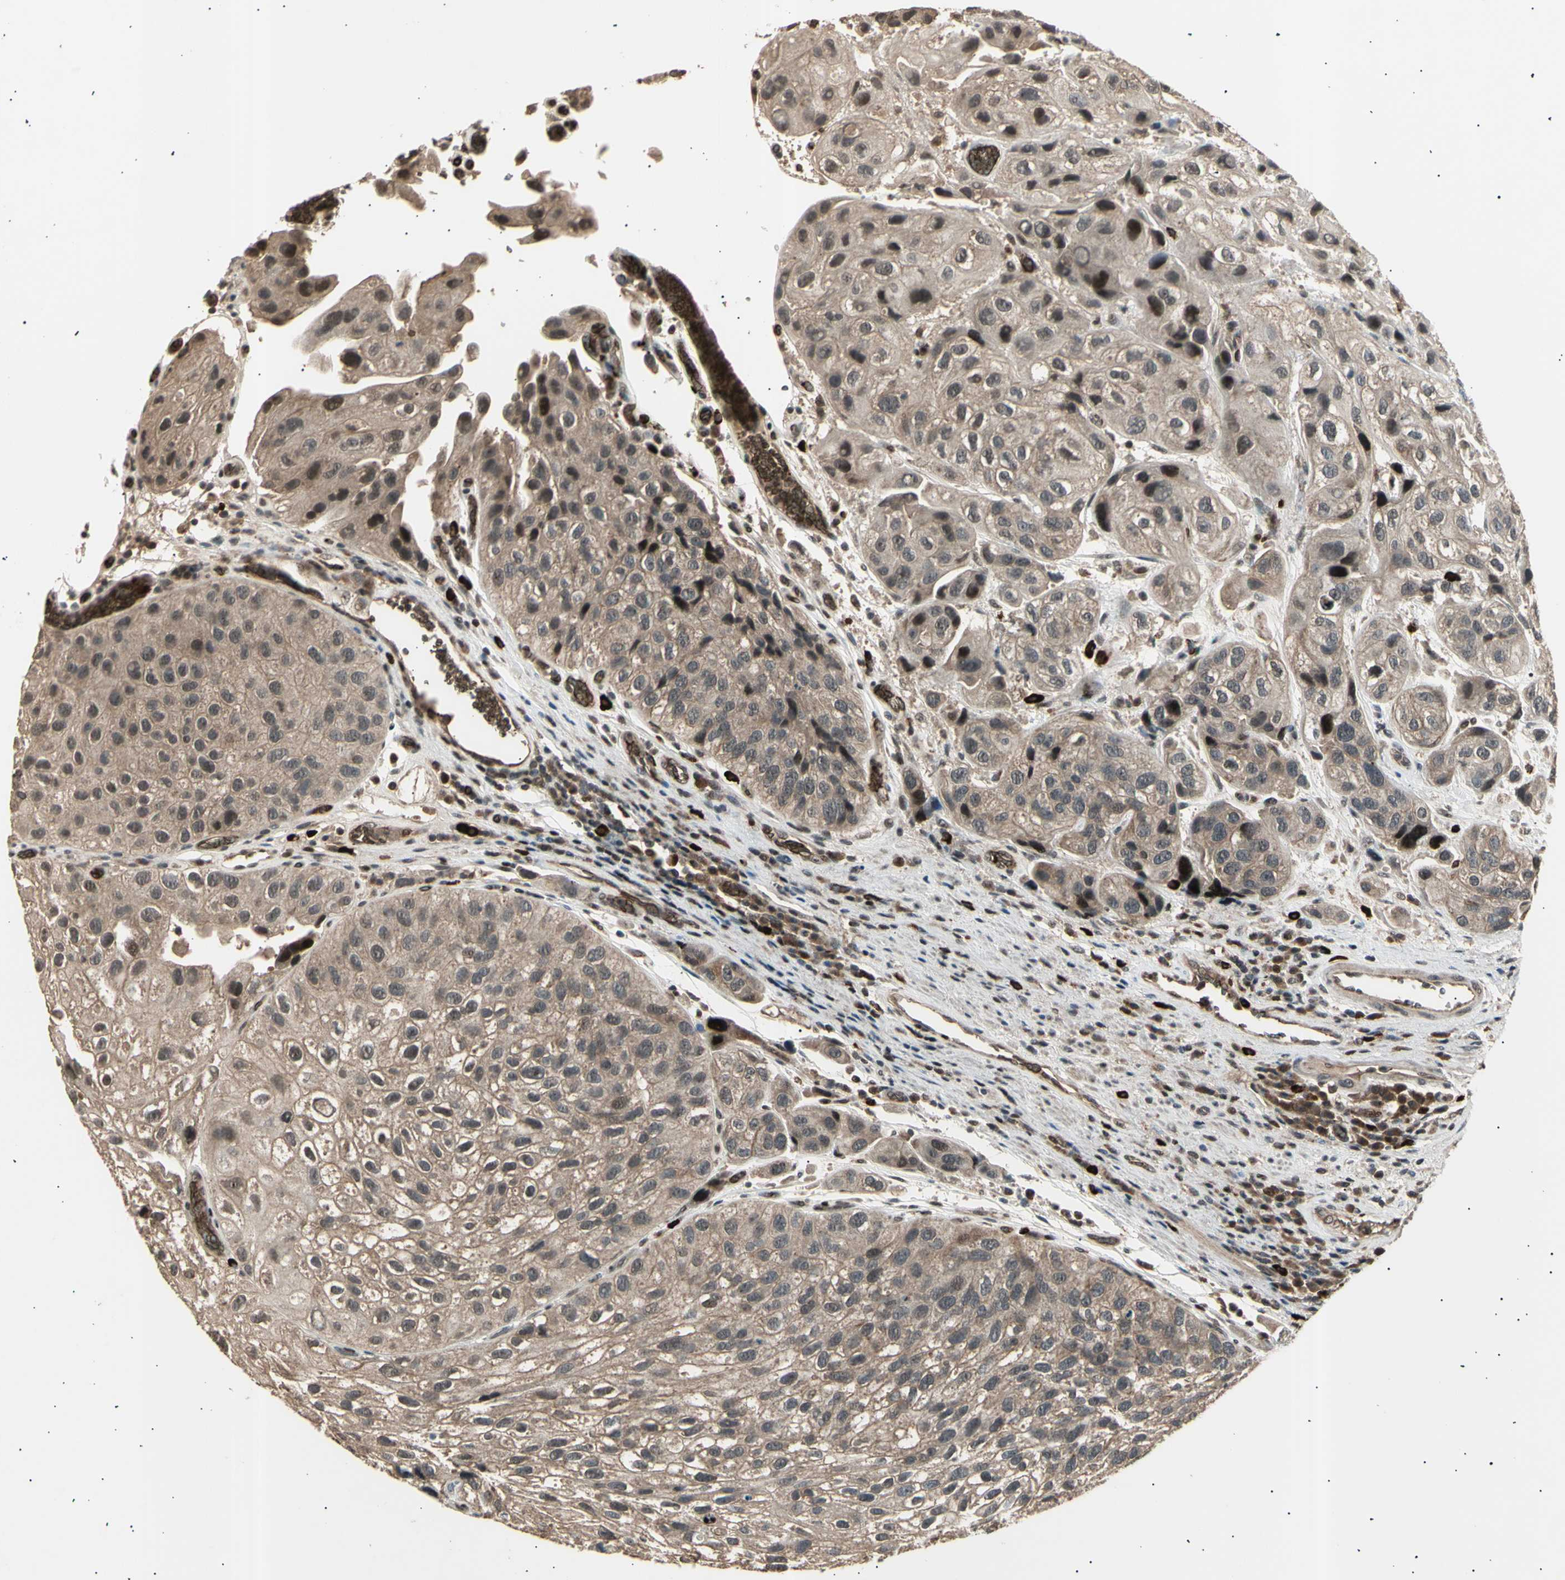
{"staining": {"intensity": "weak", "quantity": ">75%", "location": "cytoplasmic/membranous,nuclear"}, "tissue": "urothelial cancer", "cell_type": "Tumor cells", "image_type": "cancer", "snomed": [{"axis": "morphology", "description": "Urothelial carcinoma, High grade"}, {"axis": "topography", "description": "Urinary bladder"}], "caption": "High-power microscopy captured an immunohistochemistry micrograph of urothelial cancer, revealing weak cytoplasmic/membranous and nuclear staining in about >75% of tumor cells.", "gene": "NUAK2", "patient": {"sex": "female", "age": 64}}